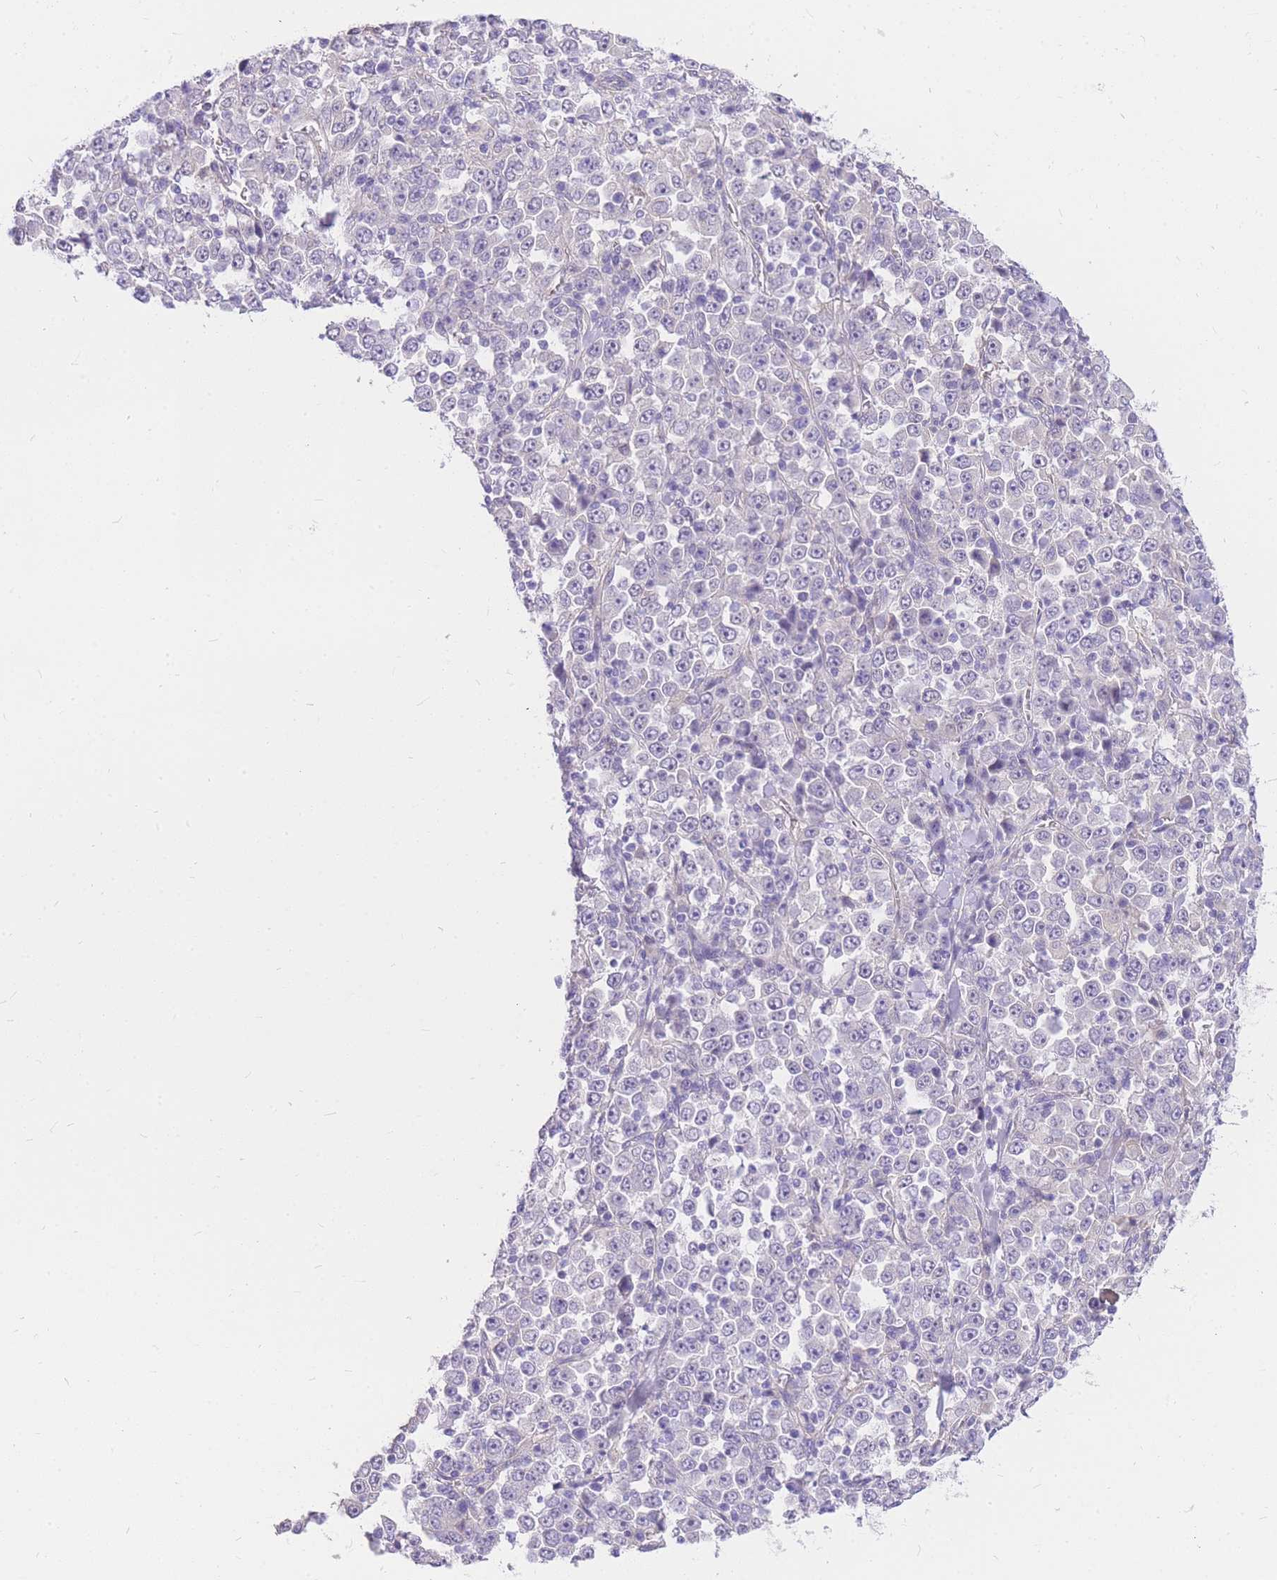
{"staining": {"intensity": "negative", "quantity": "none", "location": "none"}, "tissue": "stomach cancer", "cell_type": "Tumor cells", "image_type": "cancer", "snomed": [{"axis": "morphology", "description": "Normal tissue, NOS"}, {"axis": "morphology", "description": "Adenocarcinoma, NOS"}, {"axis": "topography", "description": "Stomach, upper"}, {"axis": "topography", "description": "Stomach"}], "caption": "Tumor cells are negative for protein expression in human stomach cancer (adenocarcinoma). The staining is performed using DAB brown chromogen with nuclei counter-stained in using hematoxylin.", "gene": "S100PBP", "patient": {"sex": "male", "age": 59}}